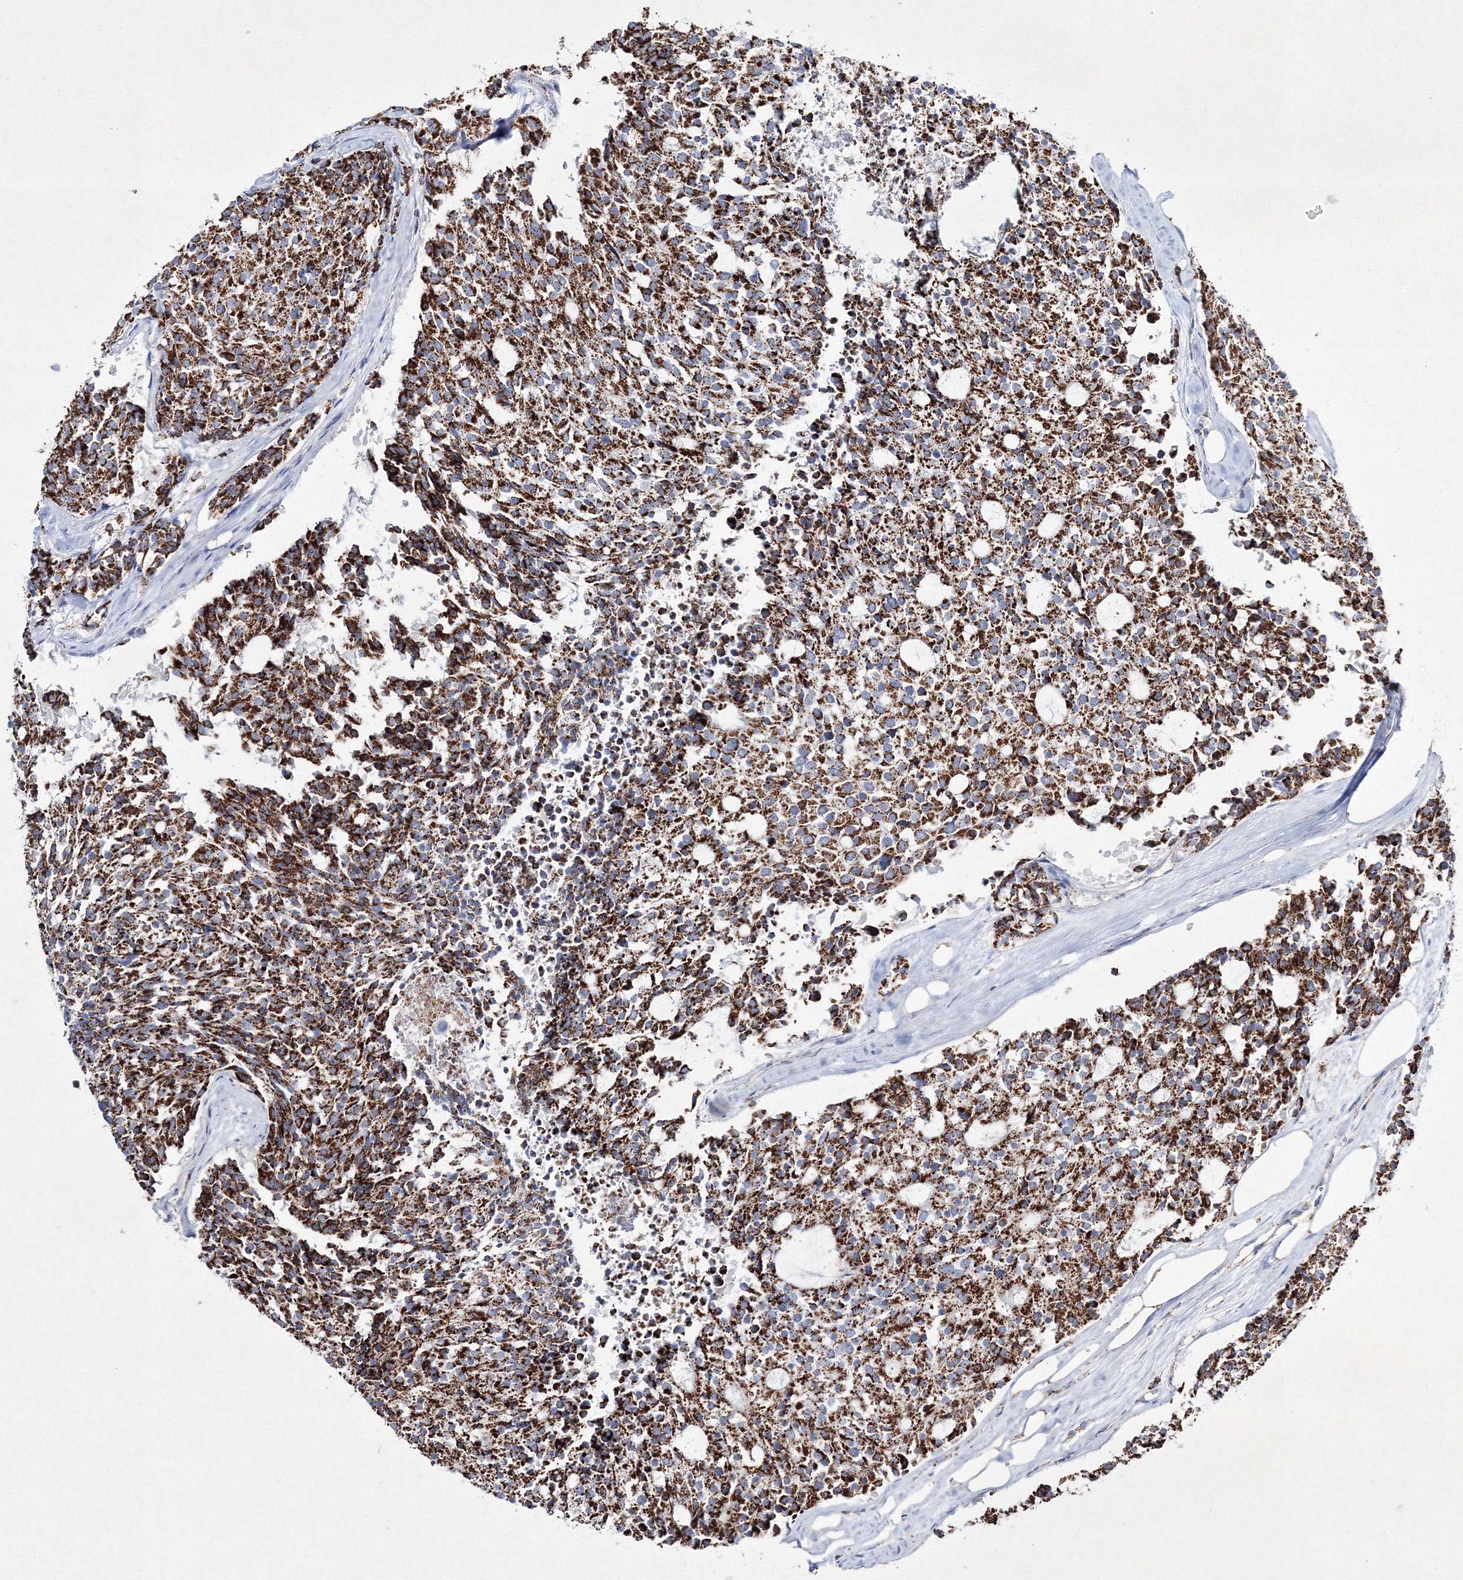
{"staining": {"intensity": "strong", "quantity": ">75%", "location": "cytoplasmic/membranous"}, "tissue": "carcinoid", "cell_type": "Tumor cells", "image_type": "cancer", "snomed": [{"axis": "morphology", "description": "Carcinoid, malignant, NOS"}, {"axis": "topography", "description": "Pancreas"}], "caption": "Brown immunohistochemical staining in malignant carcinoid demonstrates strong cytoplasmic/membranous positivity in about >75% of tumor cells.", "gene": "IGSF9", "patient": {"sex": "female", "age": 54}}